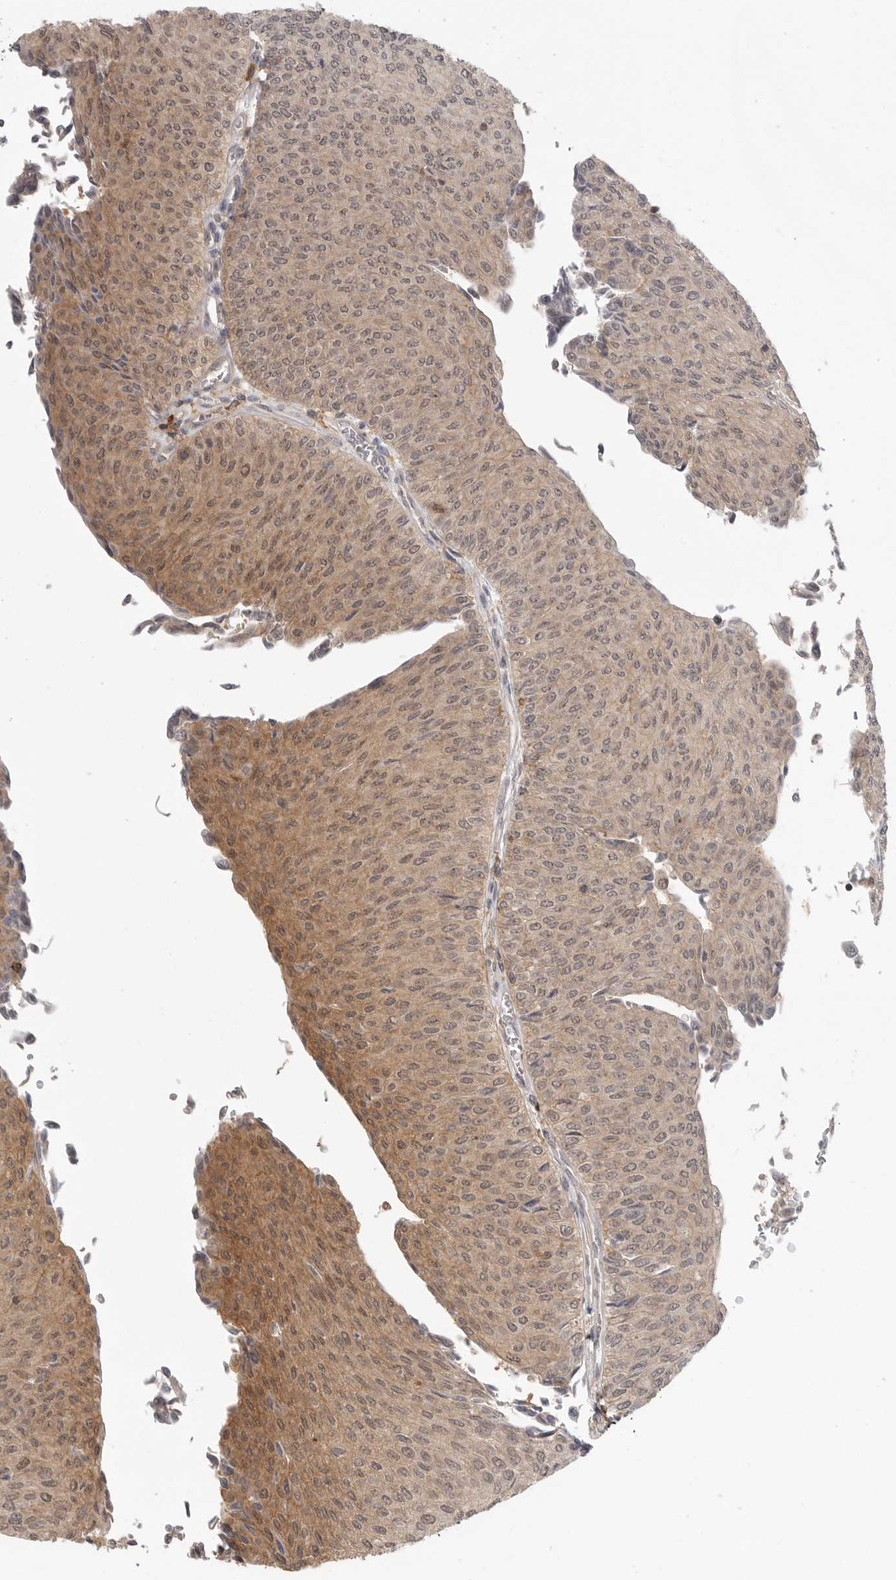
{"staining": {"intensity": "moderate", "quantity": ">75%", "location": "cytoplasmic/membranous,nuclear"}, "tissue": "urothelial cancer", "cell_type": "Tumor cells", "image_type": "cancer", "snomed": [{"axis": "morphology", "description": "Urothelial carcinoma, Low grade"}, {"axis": "topography", "description": "Urinary bladder"}], "caption": "Protein staining shows moderate cytoplasmic/membranous and nuclear staining in about >75% of tumor cells in urothelial cancer. (DAB (3,3'-diaminobenzidine) = brown stain, brightfield microscopy at high magnification).", "gene": "DBNL", "patient": {"sex": "male", "age": 78}}